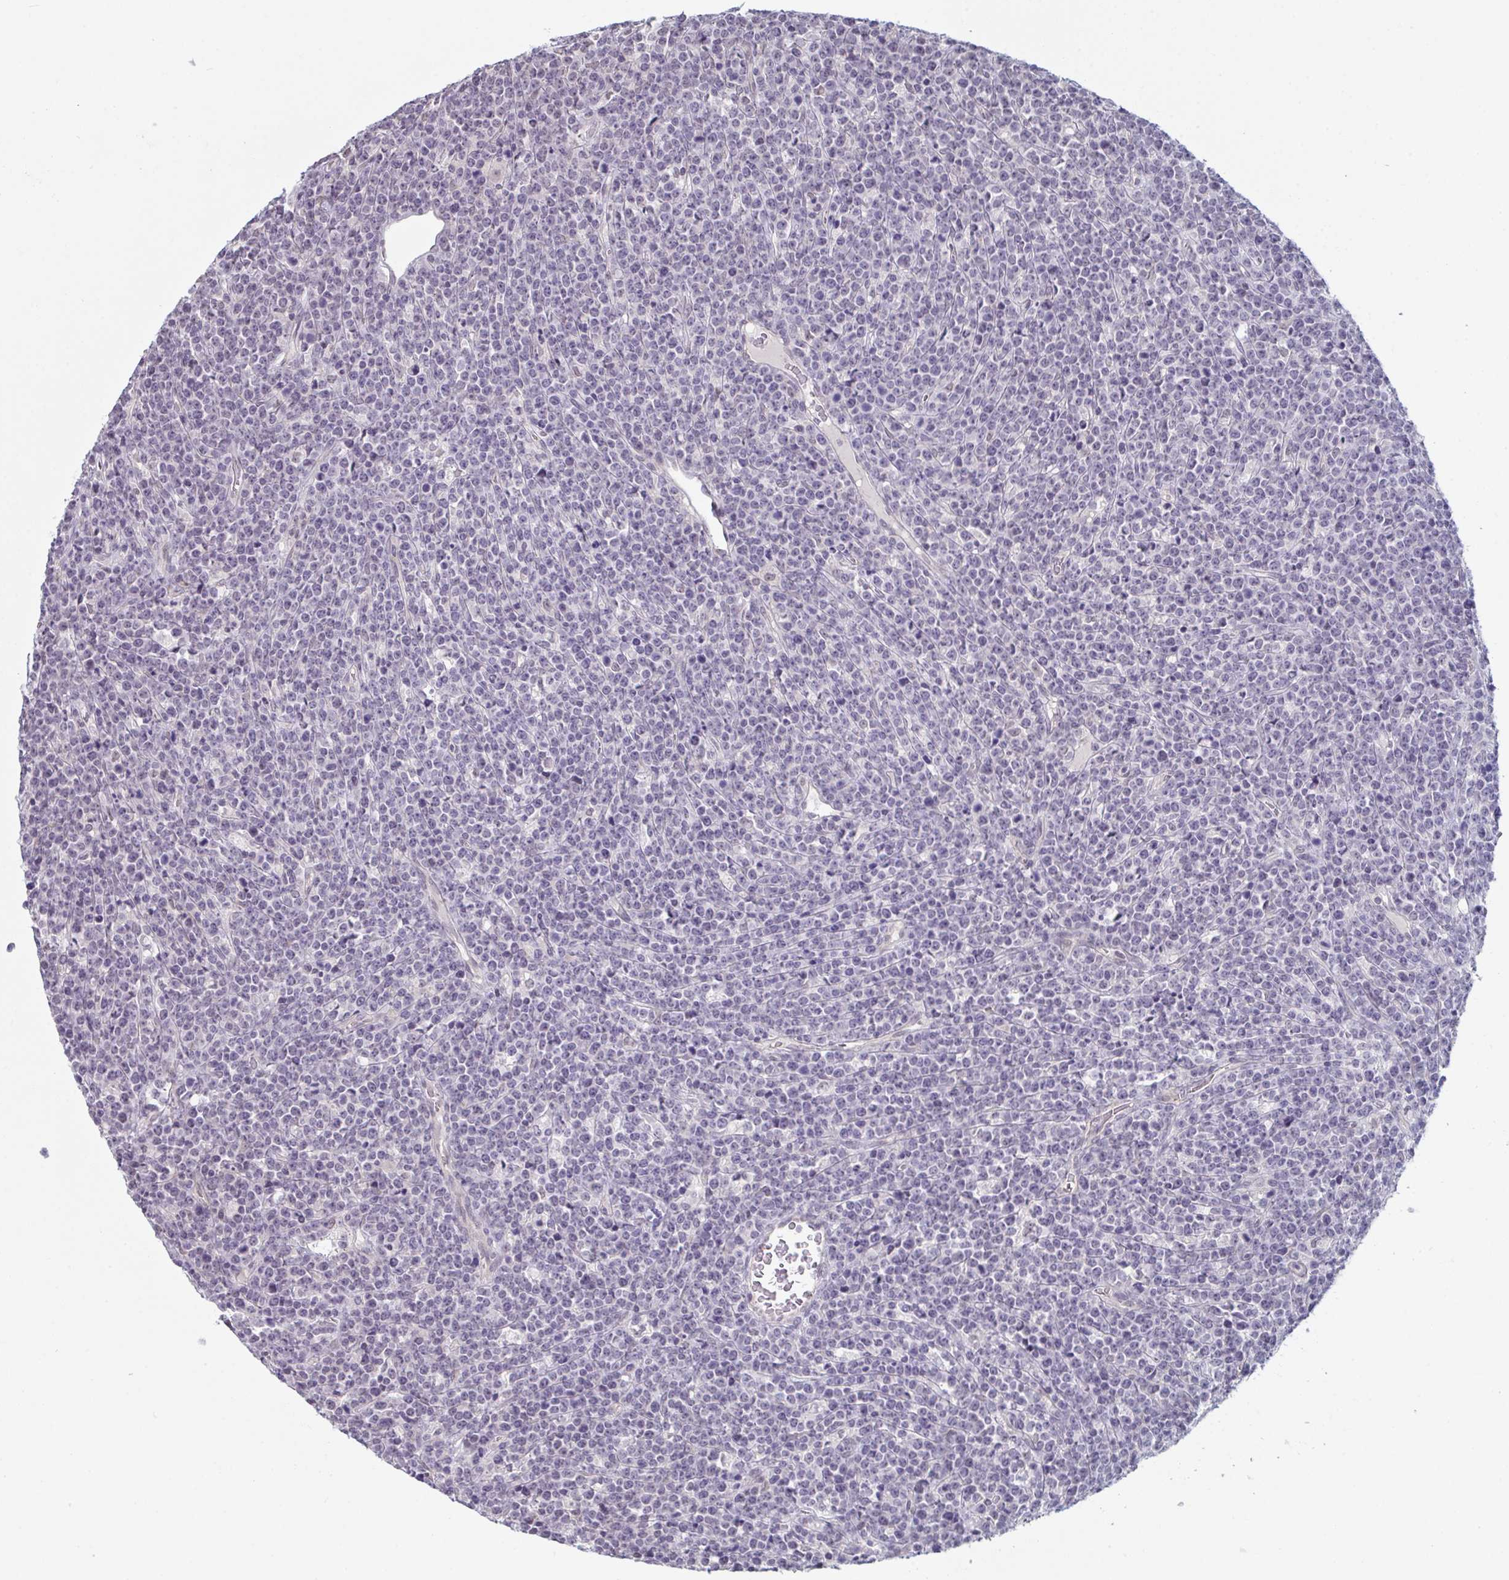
{"staining": {"intensity": "negative", "quantity": "none", "location": "none"}, "tissue": "lymphoma", "cell_type": "Tumor cells", "image_type": "cancer", "snomed": [{"axis": "morphology", "description": "Malignant lymphoma, non-Hodgkin's type, High grade"}, {"axis": "topography", "description": "Ovary"}], "caption": "The histopathology image reveals no staining of tumor cells in lymphoma.", "gene": "ZNF214", "patient": {"sex": "female", "age": 56}}